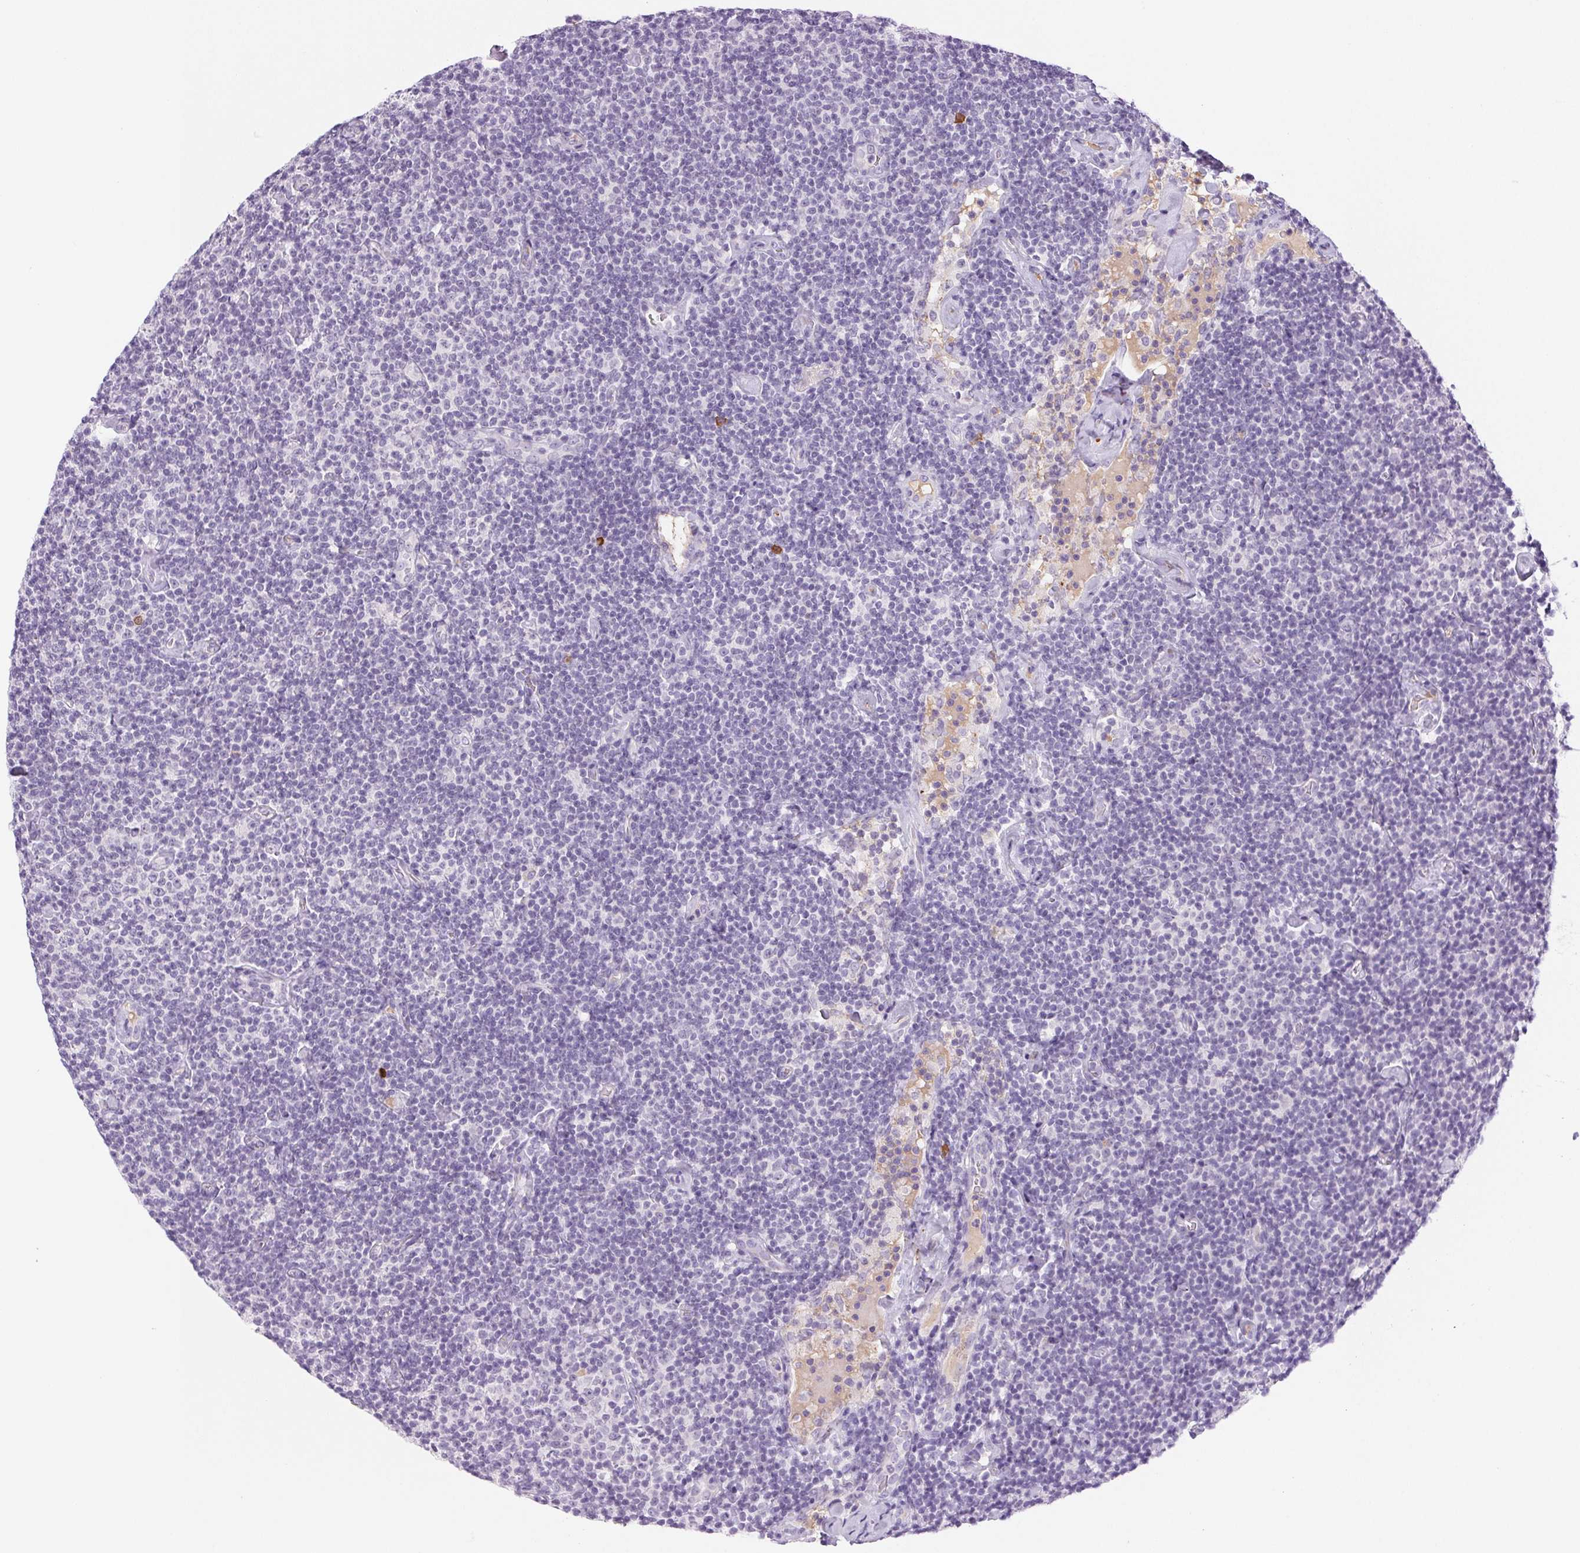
{"staining": {"intensity": "negative", "quantity": "none", "location": "none"}, "tissue": "lymphoma", "cell_type": "Tumor cells", "image_type": "cancer", "snomed": [{"axis": "morphology", "description": "Malignant lymphoma, non-Hodgkin's type, Low grade"}, {"axis": "topography", "description": "Lymph node"}], "caption": "There is no significant expression in tumor cells of malignant lymphoma, non-Hodgkin's type (low-grade).", "gene": "IFIT1B", "patient": {"sex": "male", "age": 81}}